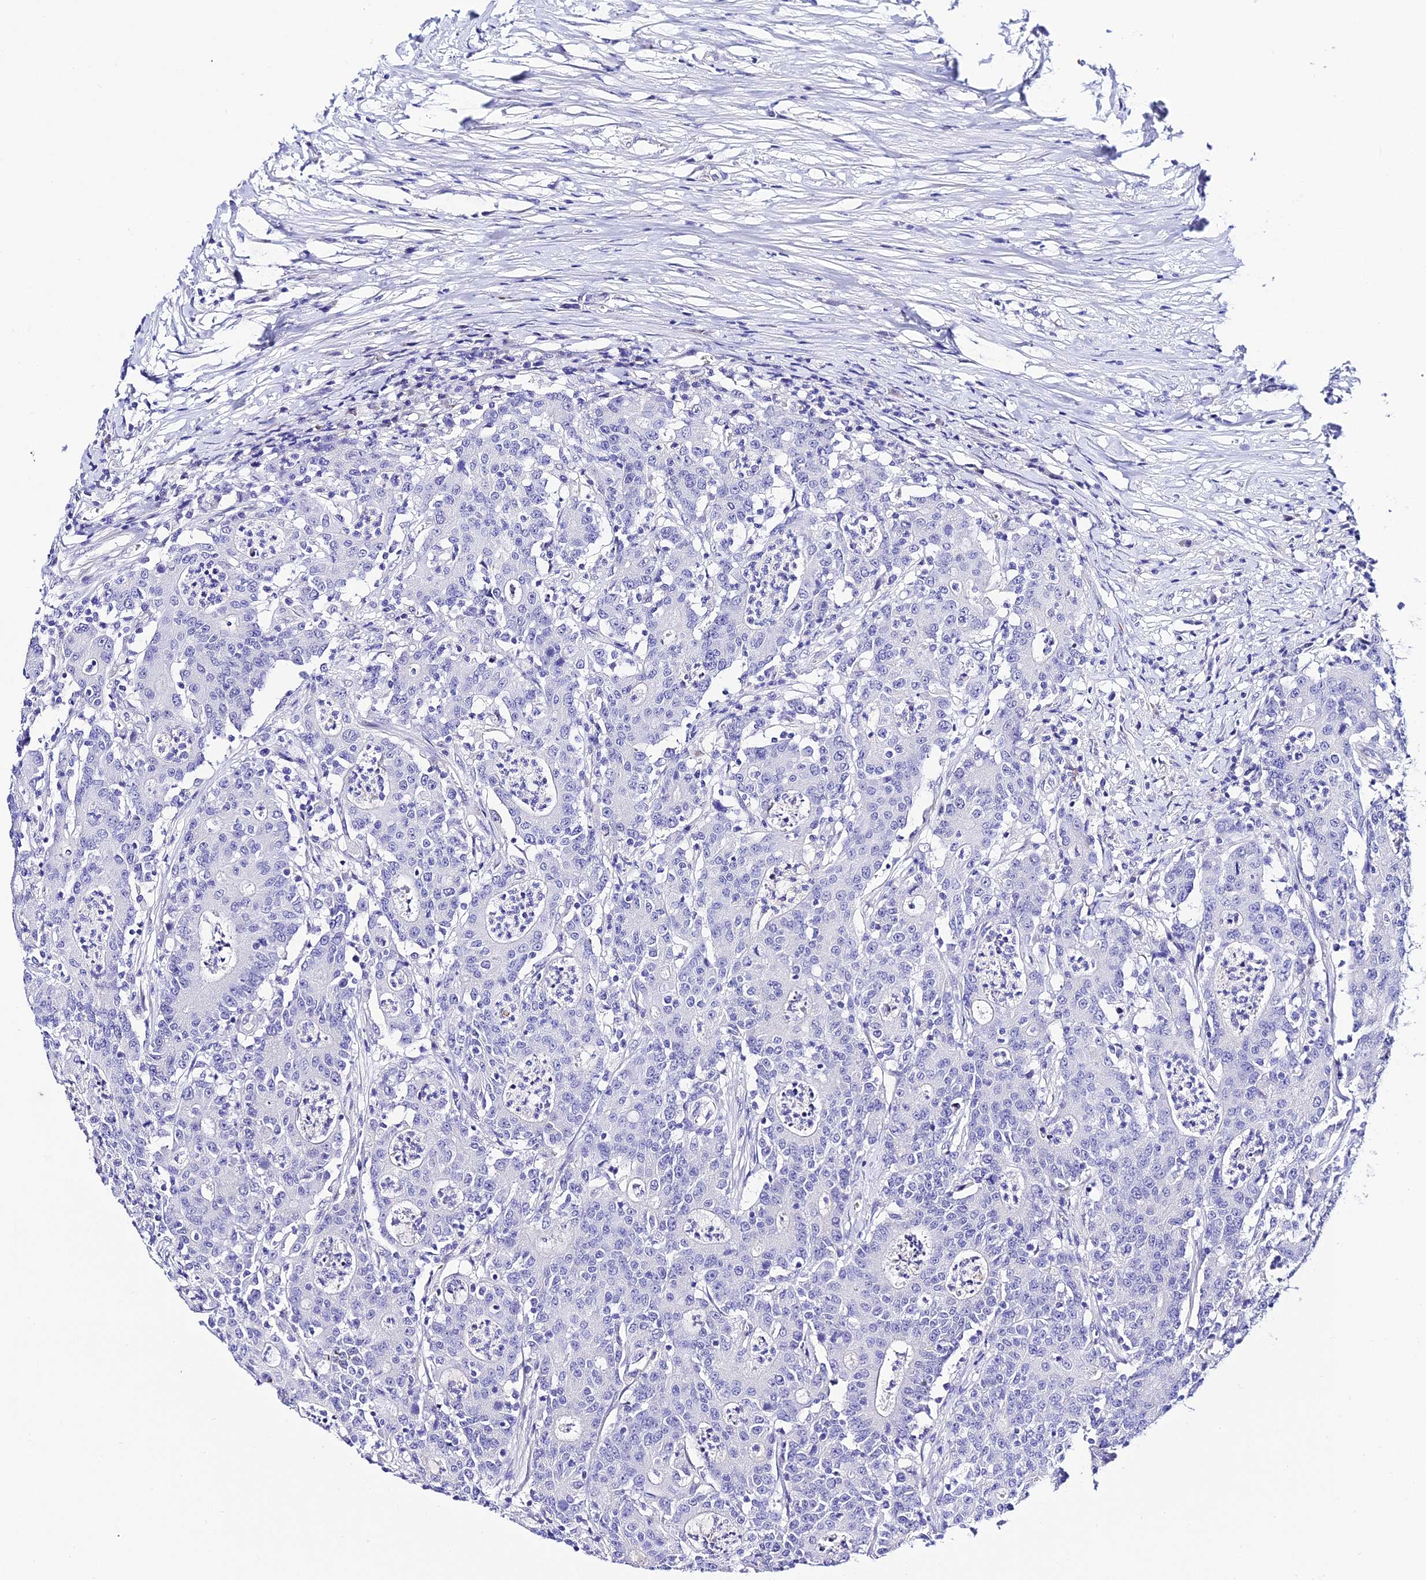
{"staining": {"intensity": "negative", "quantity": "none", "location": "none"}, "tissue": "colorectal cancer", "cell_type": "Tumor cells", "image_type": "cancer", "snomed": [{"axis": "morphology", "description": "Adenocarcinoma, NOS"}, {"axis": "topography", "description": "Colon"}], "caption": "There is no significant positivity in tumor cells of adenocarcinoma (colorectal). (DAB immunohistochemistry visualized using brightfield microscopy, high magnification).", "gene": "DEFB106A", "patient": {"sex": "male", "age": 83}}